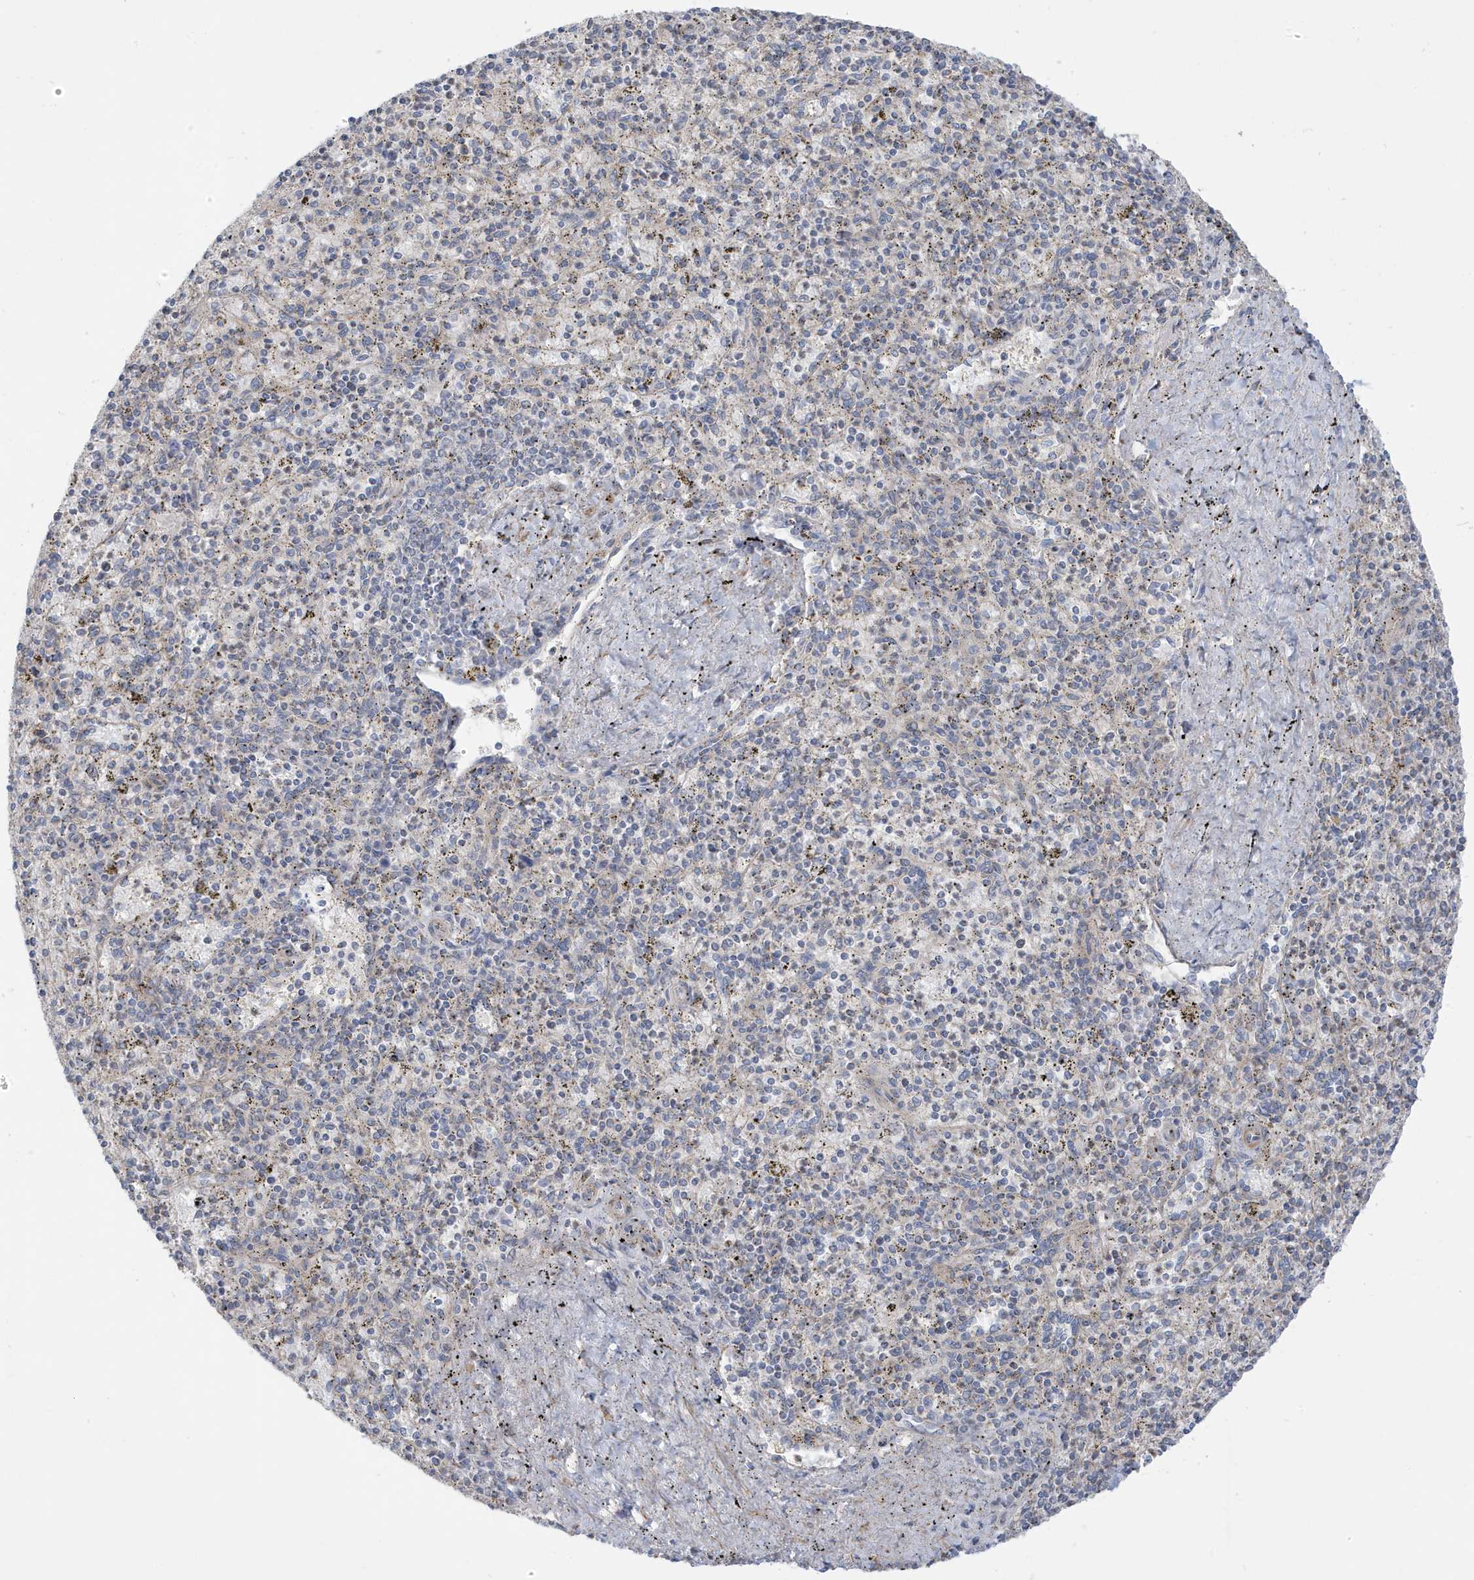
{"staining": {"intensity": "negative", "quantity": "none", "location": "none"}, "tissue": "spleen", "cell_type": "Cells in red pulp", "image_type": "normal", "snomed": [{"axis": "morphology", "description": "Normal tissue, NOS"}, {"axis": "topography", "description": "Spleen"}], "caption": "This image is of normal spleen stained with IHC to label a protein in brown with the nuclei are counter-stained blue. There is no expression in cells in red pulp. Brightfield microscopy of immunohistochemistry (IHC) stained with DAB (3,3'-diaminobenzidine) (brown) and hematoxylin (blue), captured at high magnification.", "gene": "ATP13A5", "patient": {"sex": "male", "age": 72}}